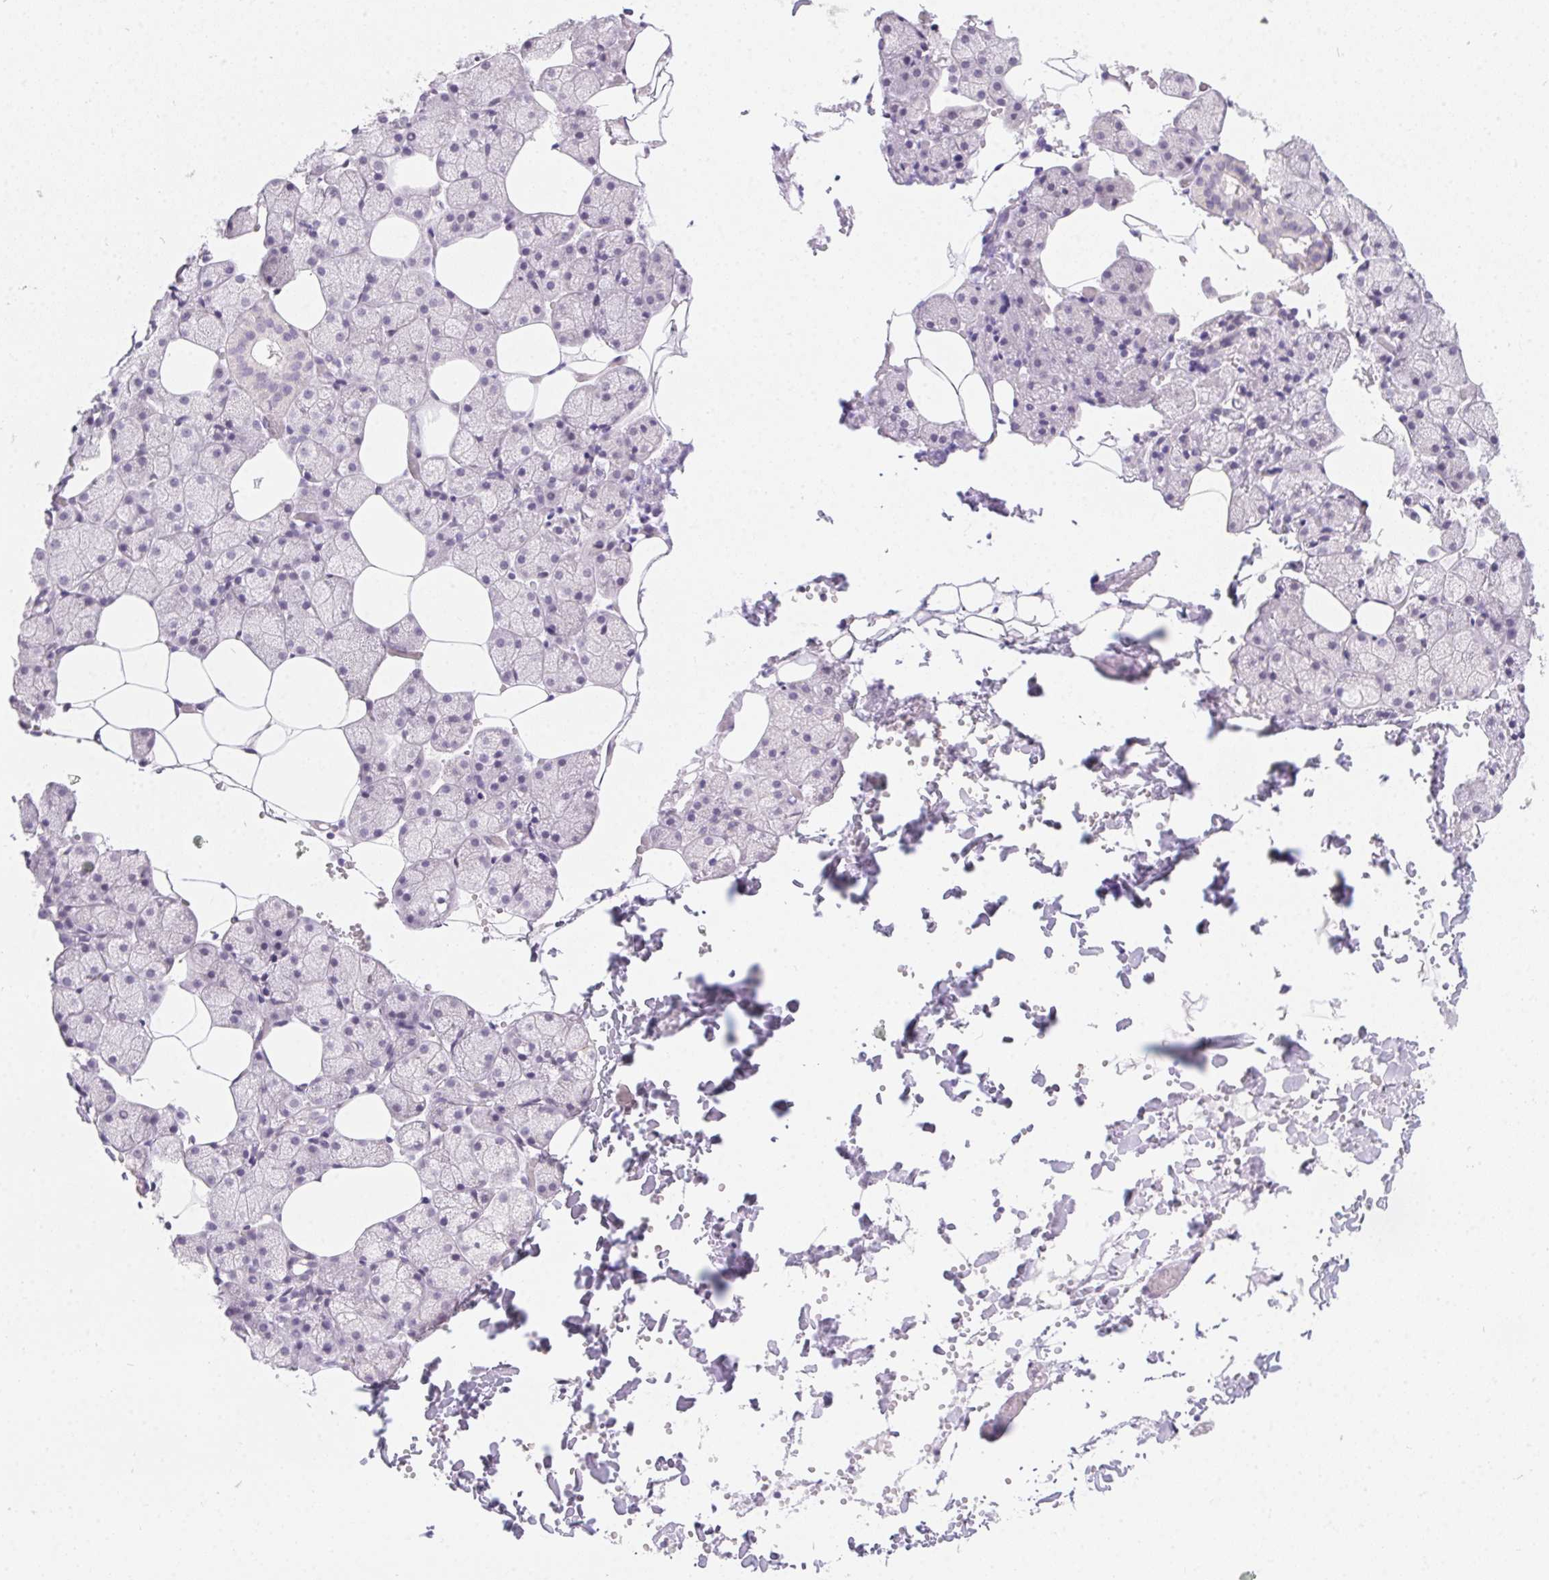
{"staining": {"intensity": "negative", "quantity": "none", "location": "none"}, "tissue": "salivary gland", "cell_type": "Glandular cells", "image_type": "normal", "snomed": [{"axis": "morphology", "description": "Normal tissue, NOS"}, {"axis": "topography", "description": "Salivary gland"}], "caption": "Immunohistochemistry (IHC) image of benign salivary gland stained for a protein (brown), which exhibits no staining in glandular cells.", "gene": "MORC1", "patient": {"sex": "male", "age": 38}}